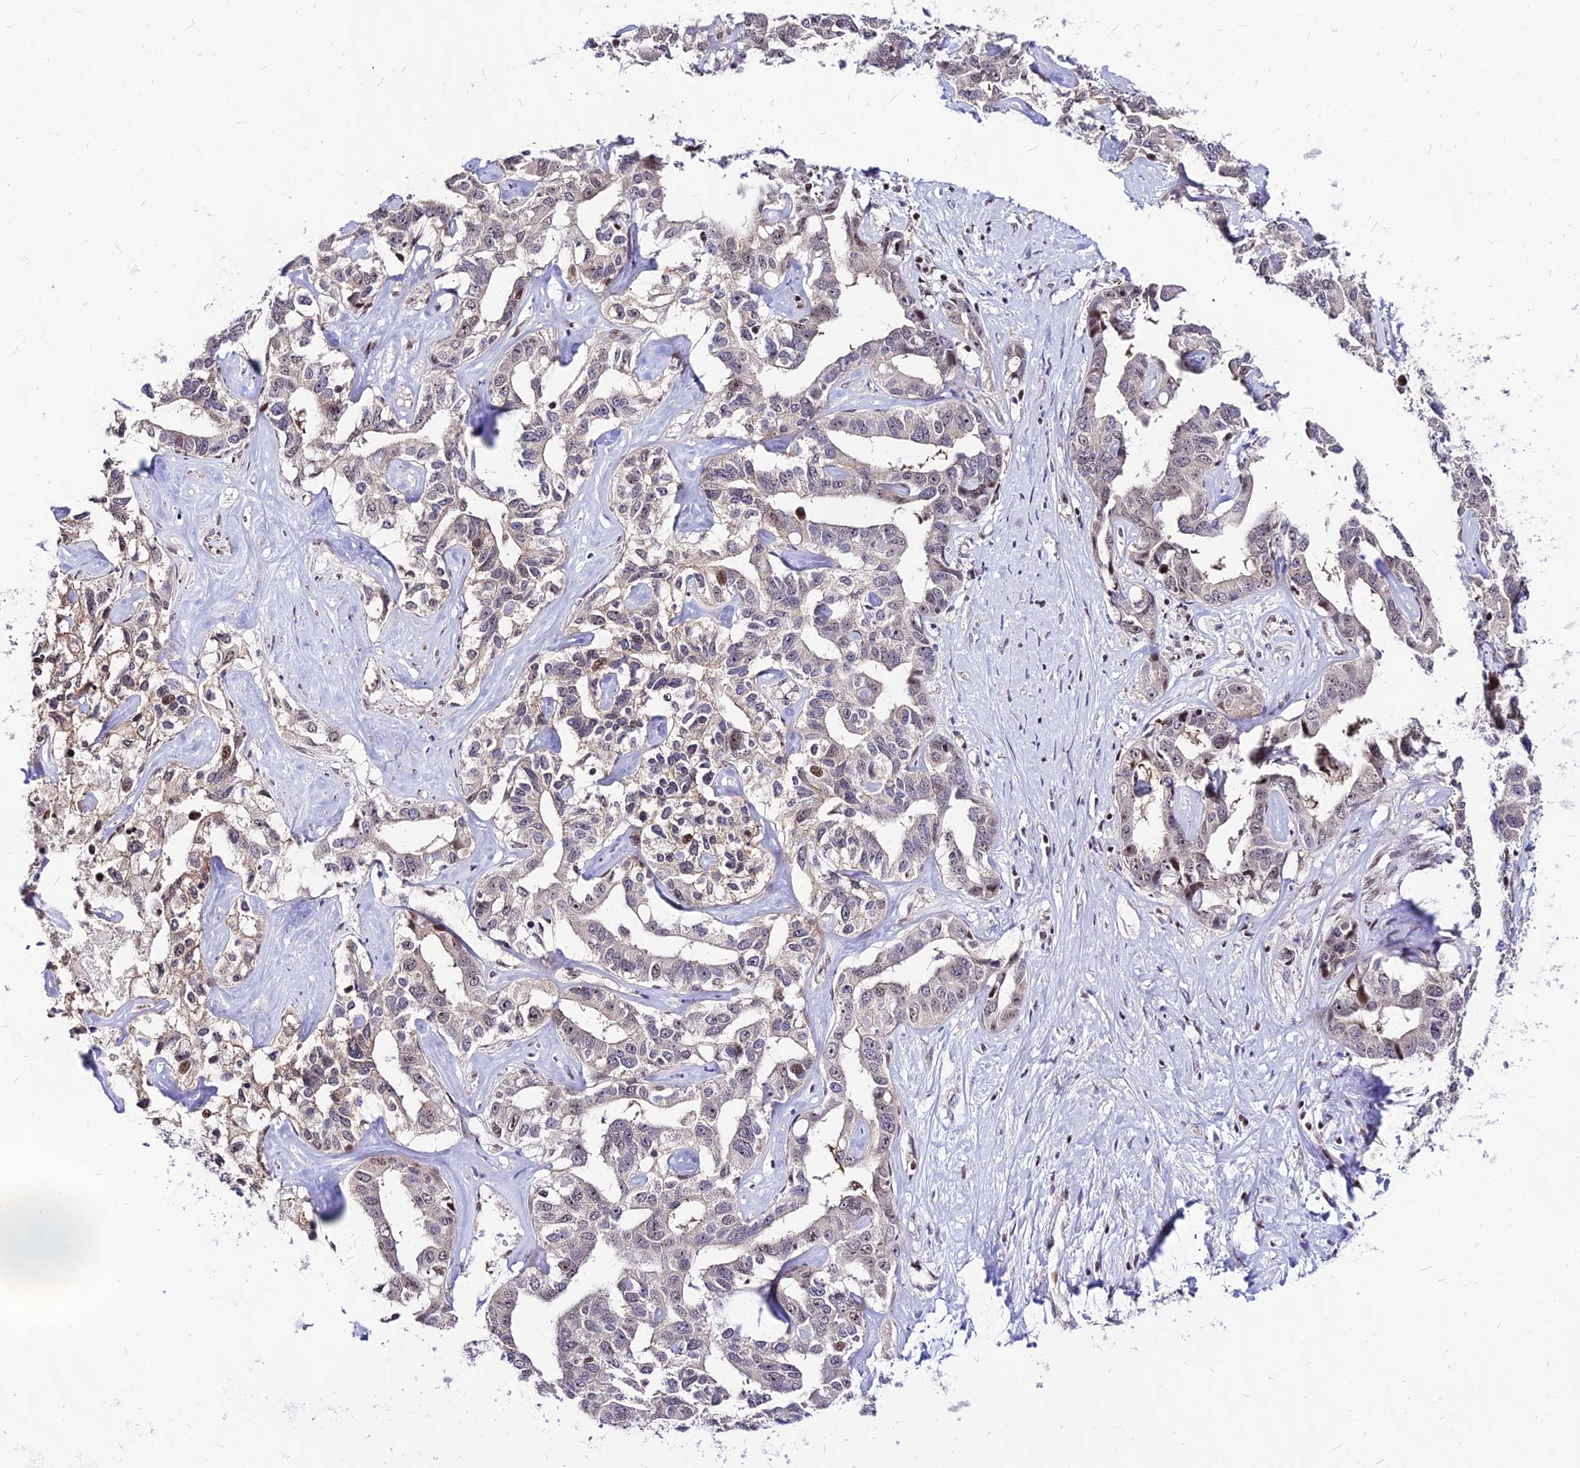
{"staining": {"intensity": "moderate", "quantity": "<25%", "location": "nuclear"}, "tissue": "liver cancer", "cell_type": "Tumor cells", "image_type": "cancer", "snomed": [{"axis": "morphology", "description": "Cholangiocarcinoma"}, {"axis": "topography", "description": "Liver"}], "caption": "A brown stain shows moderate nuclear staining of a protein in human cholangiocarcinoma (liver) tumor cells.", "gene": "DDX55", "patient": {"sex": "male", "age": 59}}